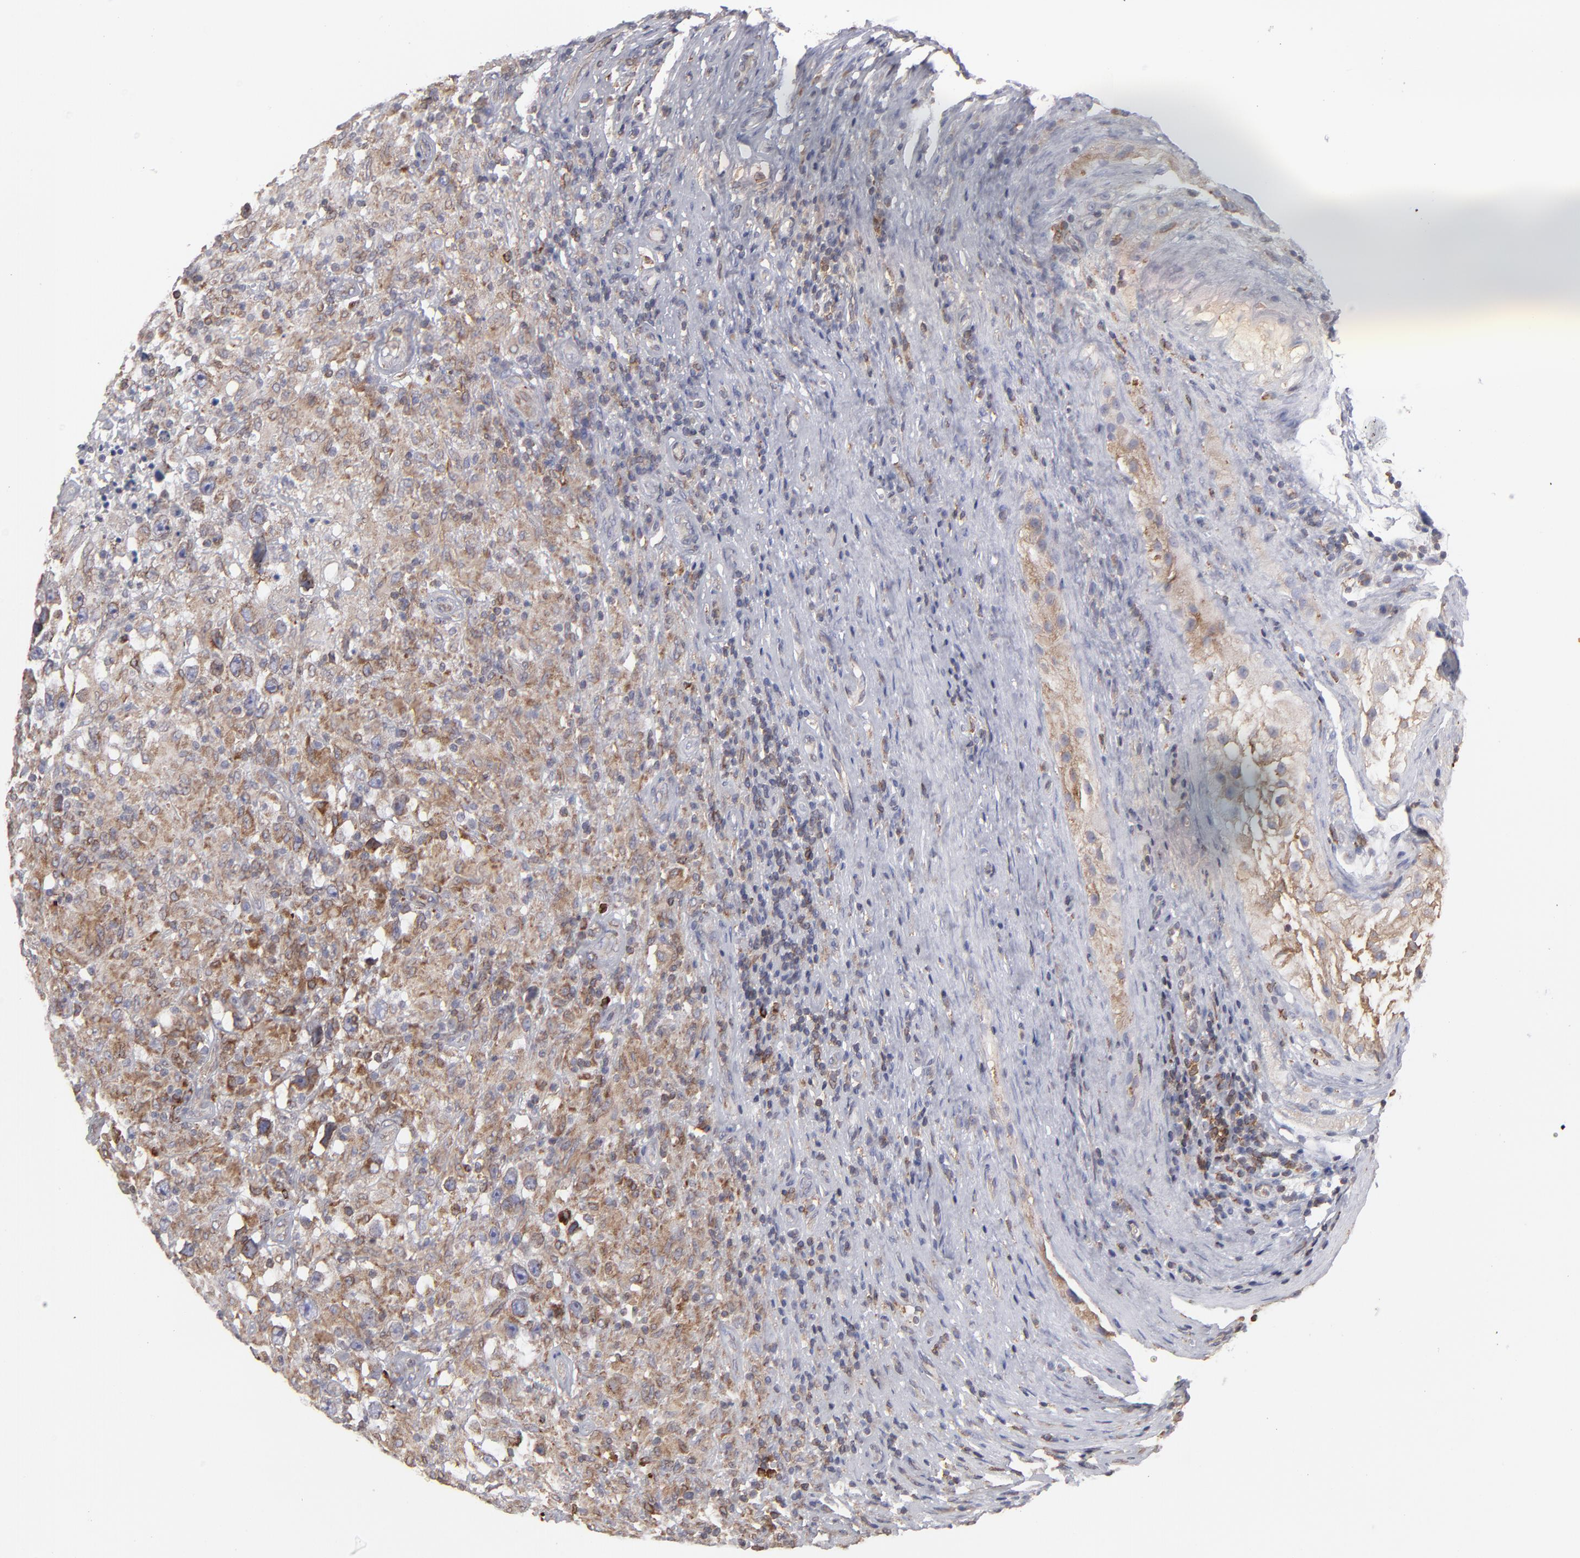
{"staining": {"intensity": "moderate", "quantity": ">75%", "location": "cytoplasmic/membranous"}, "tissue": "testis cancer", "cell_type": "Tumor cells", "image_type": "cancer", "snomed": [{"axis": "morphology", "description": "Seminoma, NOS"}, {"axis": "topography", "description": "Testis"}], "caption": "The immunohistochemical stain shows moderate cytoplasmic/membranous staining in tumor cells of testis seminoma tissue.", "gene": "TMX1", "patient": {"sex": "male", "age": 34}}